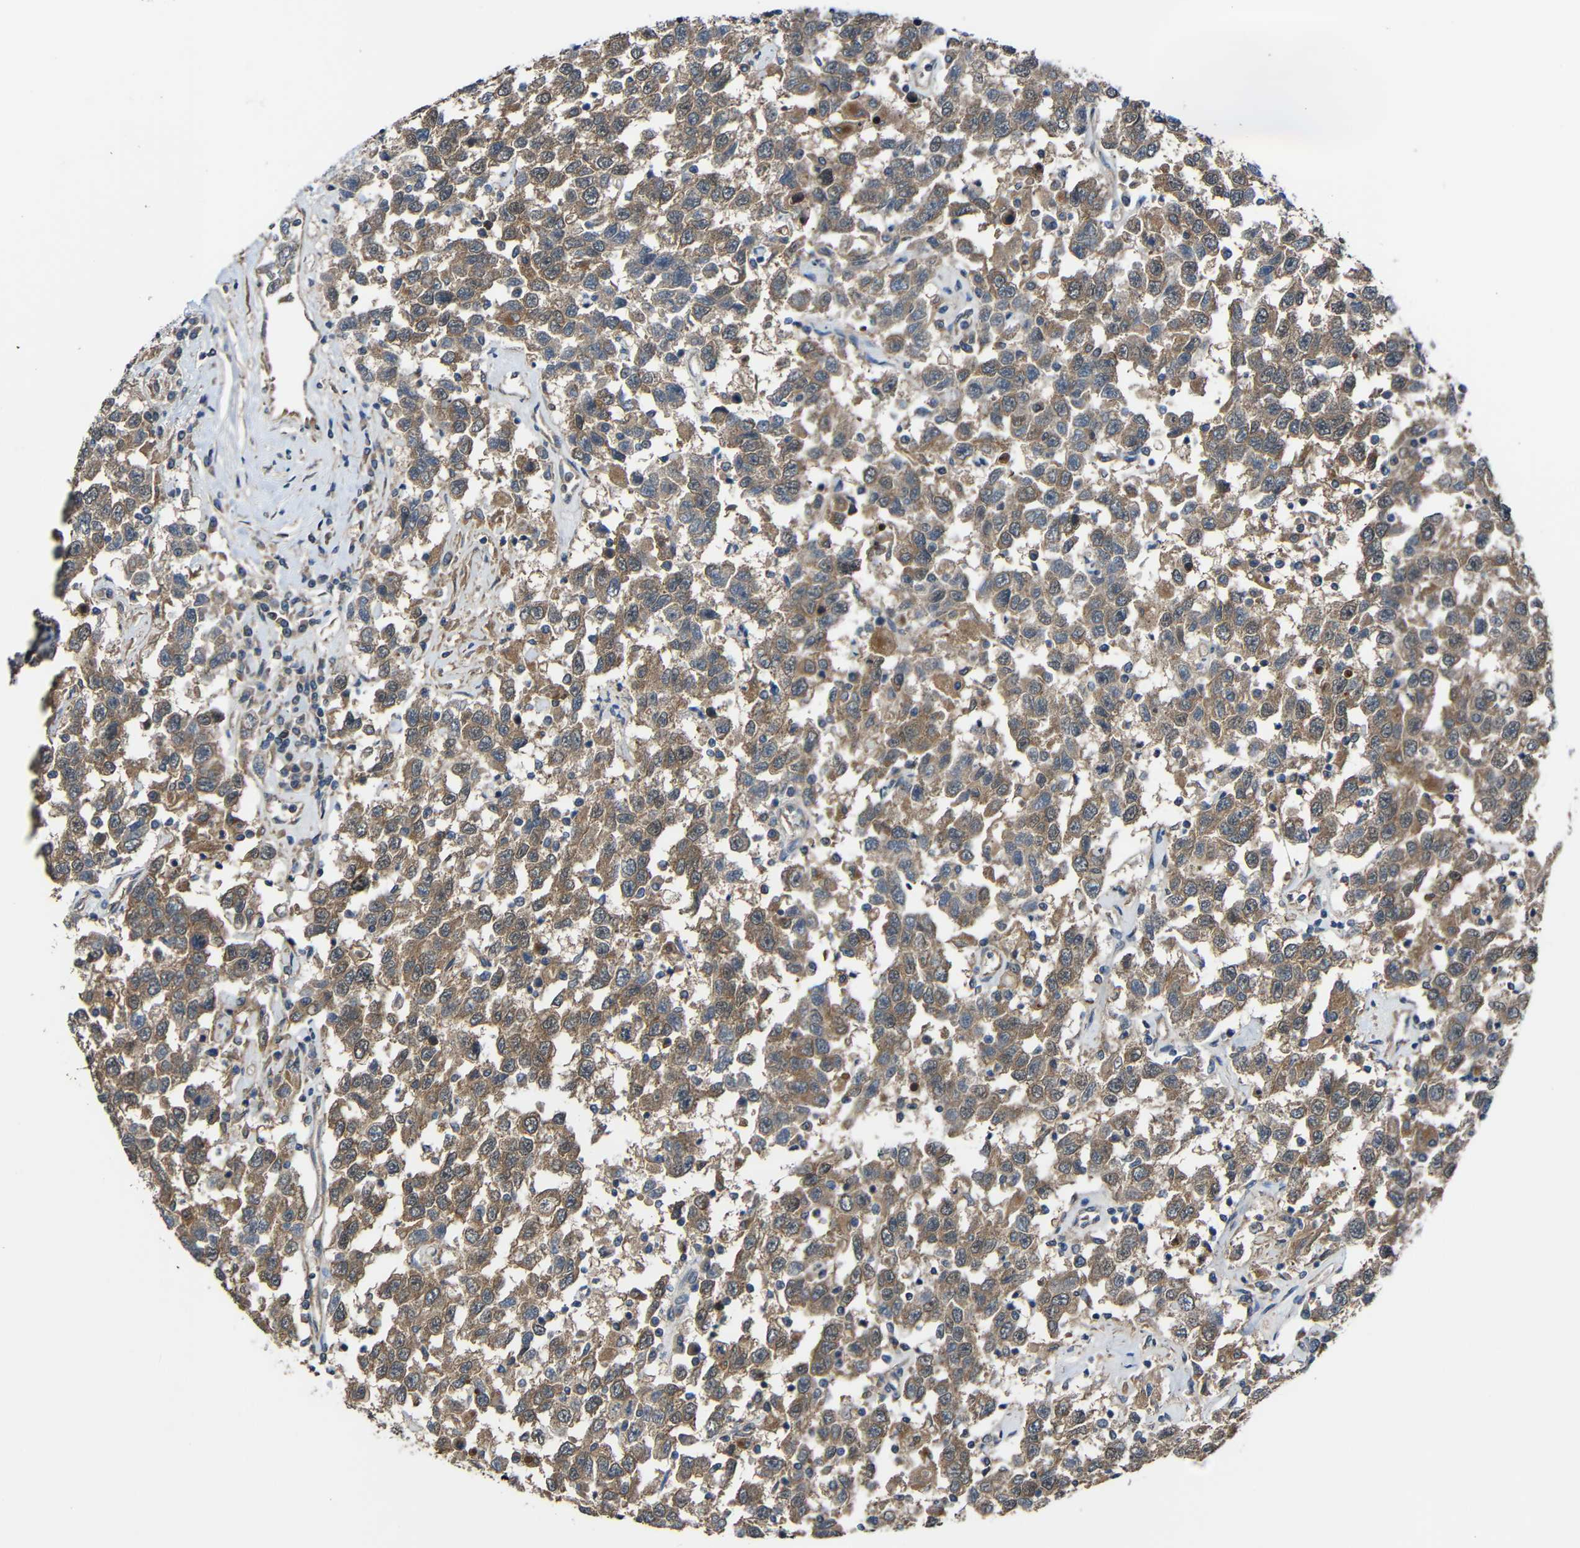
{"staining": {"intensity": "moderate", "quantity": ">75%", "location": "cytoplasmic/membranous"}, "tissue": "testis cancer", "cell_type": "Tumor cells", "image_type": "cancer", "snomed": [{"axis": "morphology", "description": "Seminoma, NOS"}, {"axis": "topography", "description": "Testis"}], "caption": "The histopathology image shows a brown stain indicating the presence of a protein in the cytoplasmic/membranous of tumor cells in testis seminoma.", "gene": "CHST9", "patient": {"sex": "male", "age": 41}}